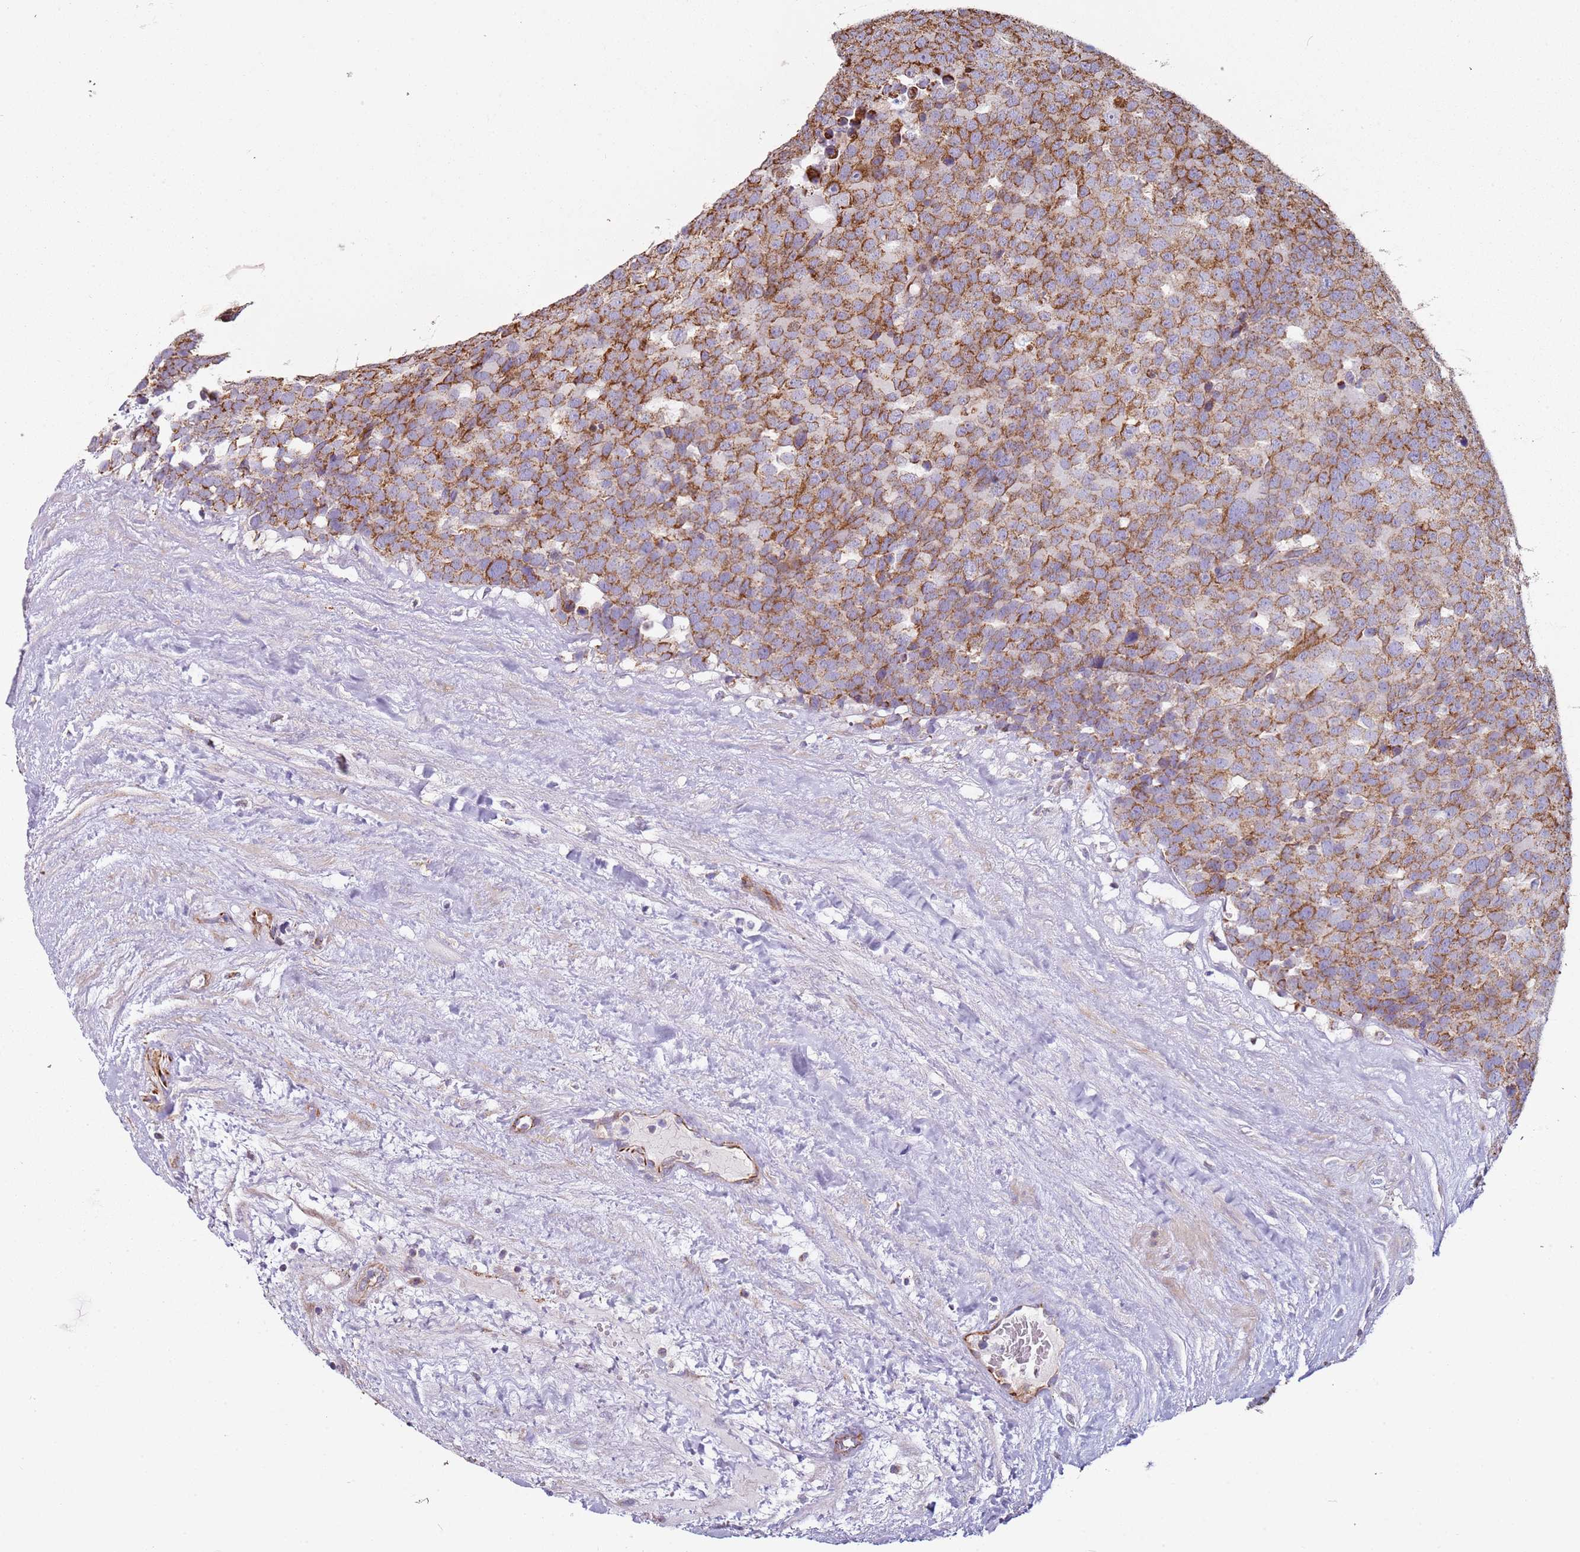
{"staining": {"intensity": "moderate", "quantity": ">75%", "location": "cytoplasmic/membranous"}, "tissue": "testis cancer", "cell_type": "Tumor cells", "image_type": "cancer", "snomed": [{"axis": "morphology", "description": "Seminoma, NOS"}, {"axis": "topography", "description": "Testis"}], "caption": "There is medium levels of moderate cytoplasmic/membranous expression in tumor cells of testis seminoma, as demonstrated by immunohistochemical staining (brown color).", "gene": "ALS2", "patient": {"sex": "male", "age": 71}}